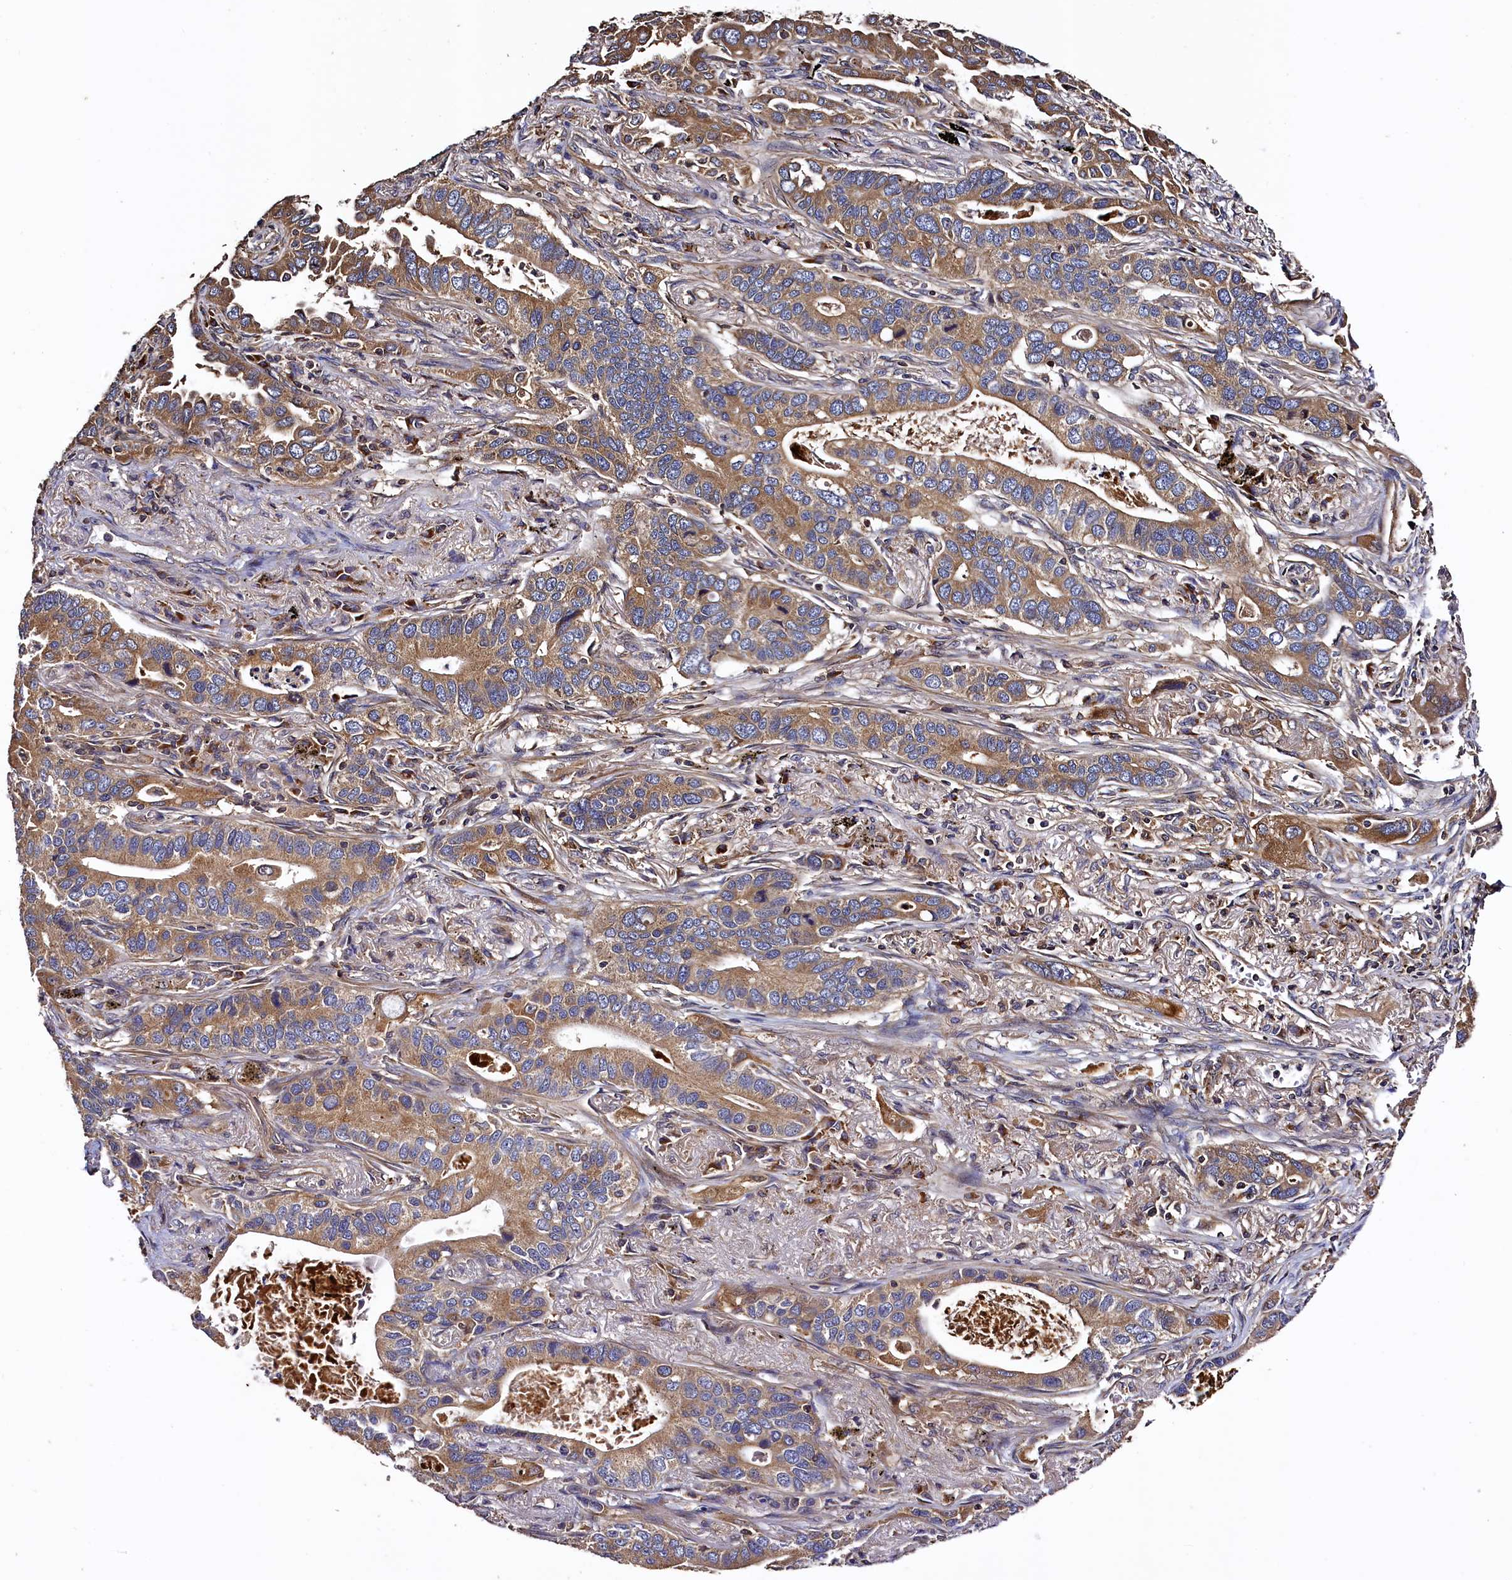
{"staining": {"intensity": "moderate", "quantity": ">75%", "location": "cytoplasmic/membranous"}, "tissue": "lung cancer", "cell_type": "Tumor cells", "image_type": "cancer", "snomed": [{"axis": "morphology", "description": "Adenocarcinoma, NOS"}, {"axis": "topography", "description": "Lung"}], "caption": "Moderate cytoplasmic/membranous staining is seen in about >75% of tumor cells in lung cancer.", "gene": "KLC2", "patient": {"sex": "male", "age": 67}}